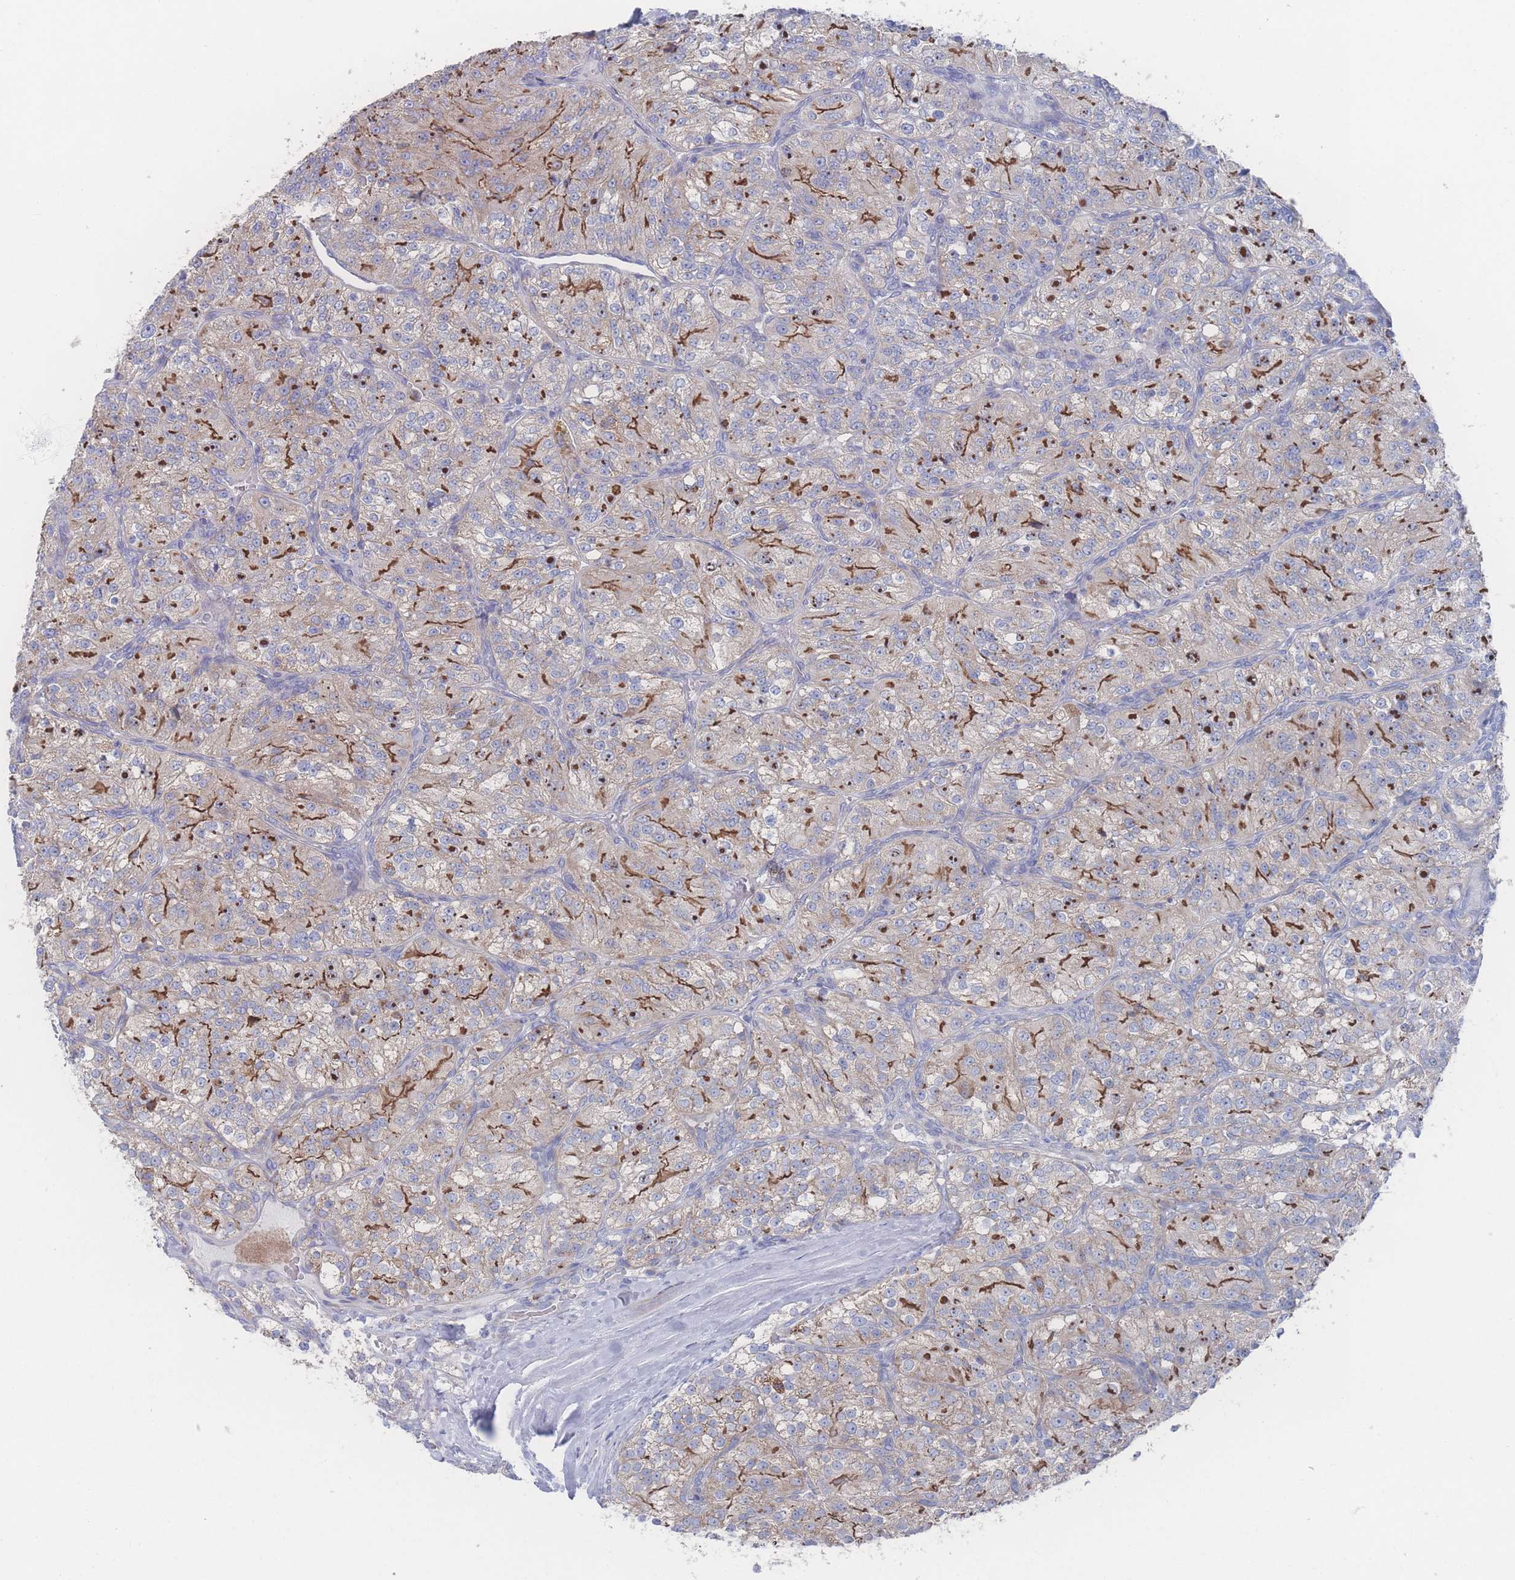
{"staining": {"intensity": "strong", "quantity": "25%-75%", "location": "cytoplasmic/membranous"}, "tissue": "renal cancer", "cell_type": "Tumor cells", "image_type": "cancer", "snomed": [{"axis": "morphology", "description": "Adenocarcinoma, NOS"}, {"axis": "topography", "description": "Kidney"}], "caption": "Immunohistochemistry micrograph of neoplastic tissue: human renal cancer stained using immunohistochemistry (IHC) demonstrates high levels of strong protein expression localized specifically in the cytoplasmic/membranous of tumor cells, appearing as a cytoplasmic/membranous brown color.", "gene": "SNPH", "patient": {"sex": "female", "age": 63}}